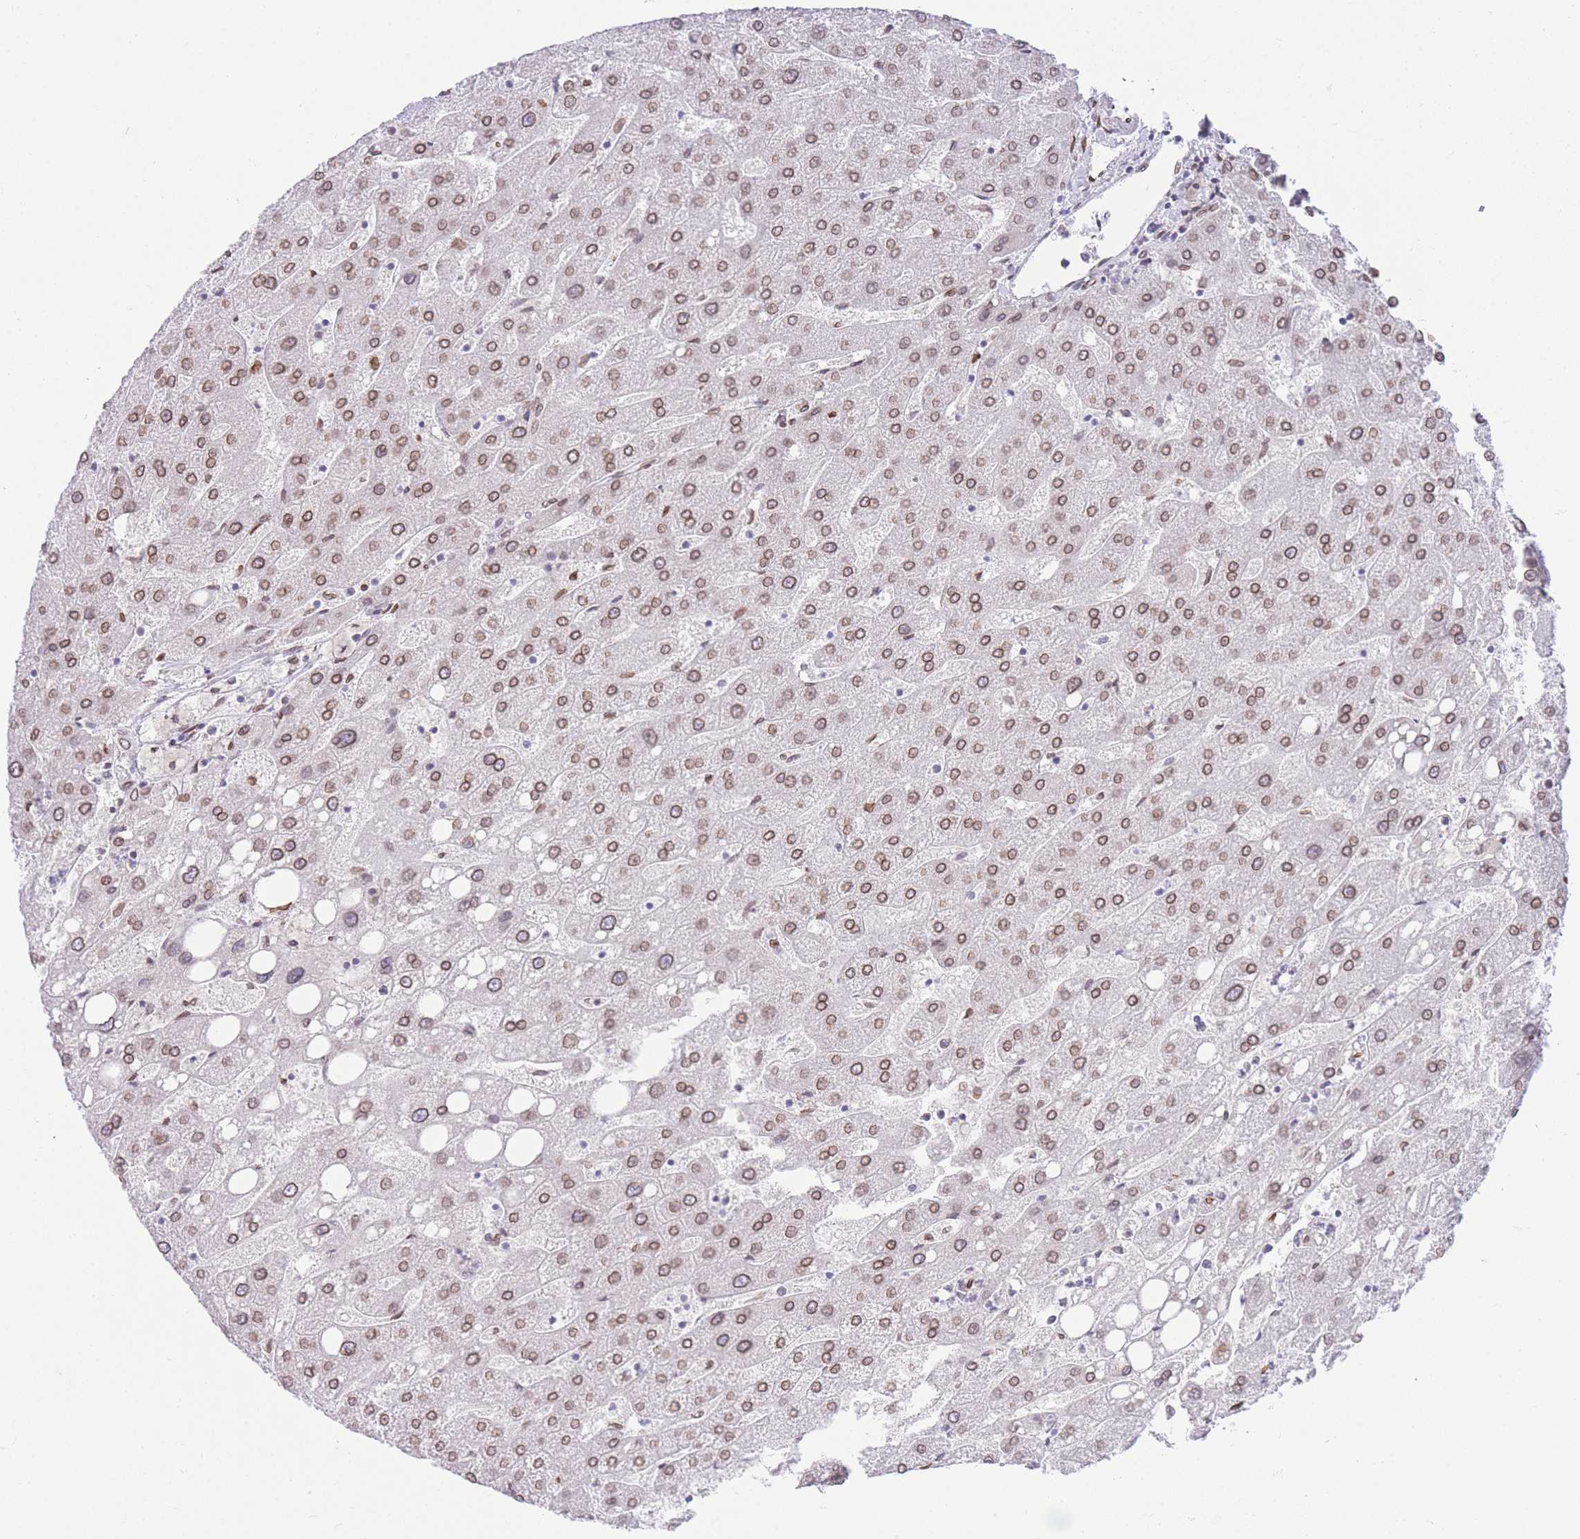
{"staining": {"intensity": "moderate", "quantity": "25%-75%", "location": "nuclear"}, "tissue": "liver", "cell_type": "Cholangiocytes", "image_type": "normal", "snomed": [{"axis": "morphology", "description": "Normal tissue, NOS"}, {"axis": "topography", "description": "Liver"}], "caption": "Immunohistochemical staining of unremarkable liver exhibits 25%-75% levels of moderate nuclear protein expression in about 25%-75% of cholangiocytes.", "gene": "OR10AD1", "patient": {"sex": "male", "age": 67}}